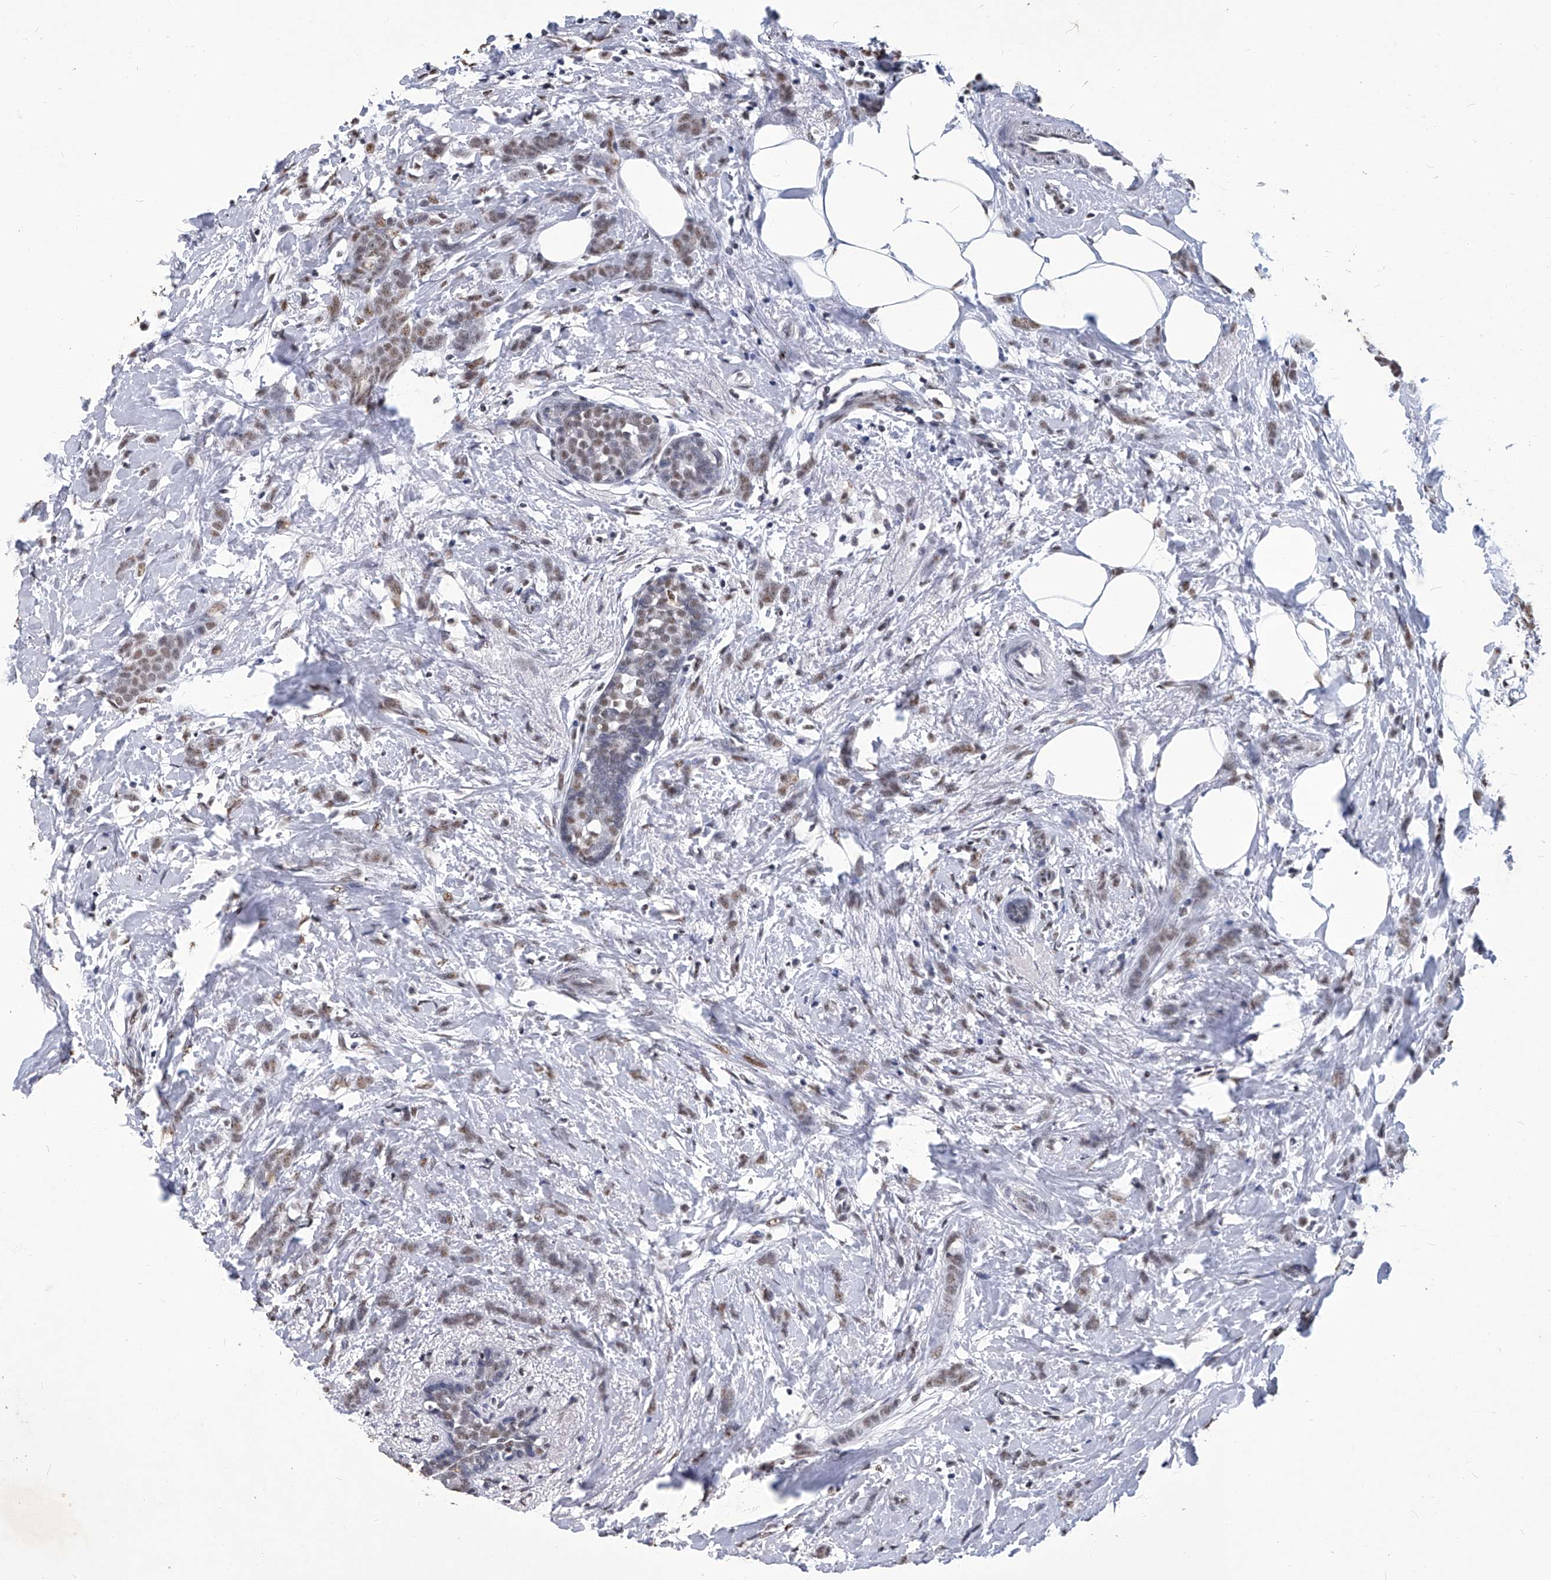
{"staining": {"intensity": "weak", "quantity": ">75%", "location": "nuclear"}, "tissue": "breast cancer", "cell_type": "Tumor cells", "image_type": "cancer", "snomed": [{"axis": "morphology", "description": "Lobular carcinoma, in situ"}, {"axis": "morphology", "description": "Lobular carcinoma"}, {"axis": "topography", "description": "Breast"}], "caption": "There is low levels of weak nuclear staining in tumor cells of breast lobular carcinoma in situ, as demonstrated by immunohistochemical staining (brown color).", "gene": "HBP1", "patient": {"sex": "female", "age": 41}}